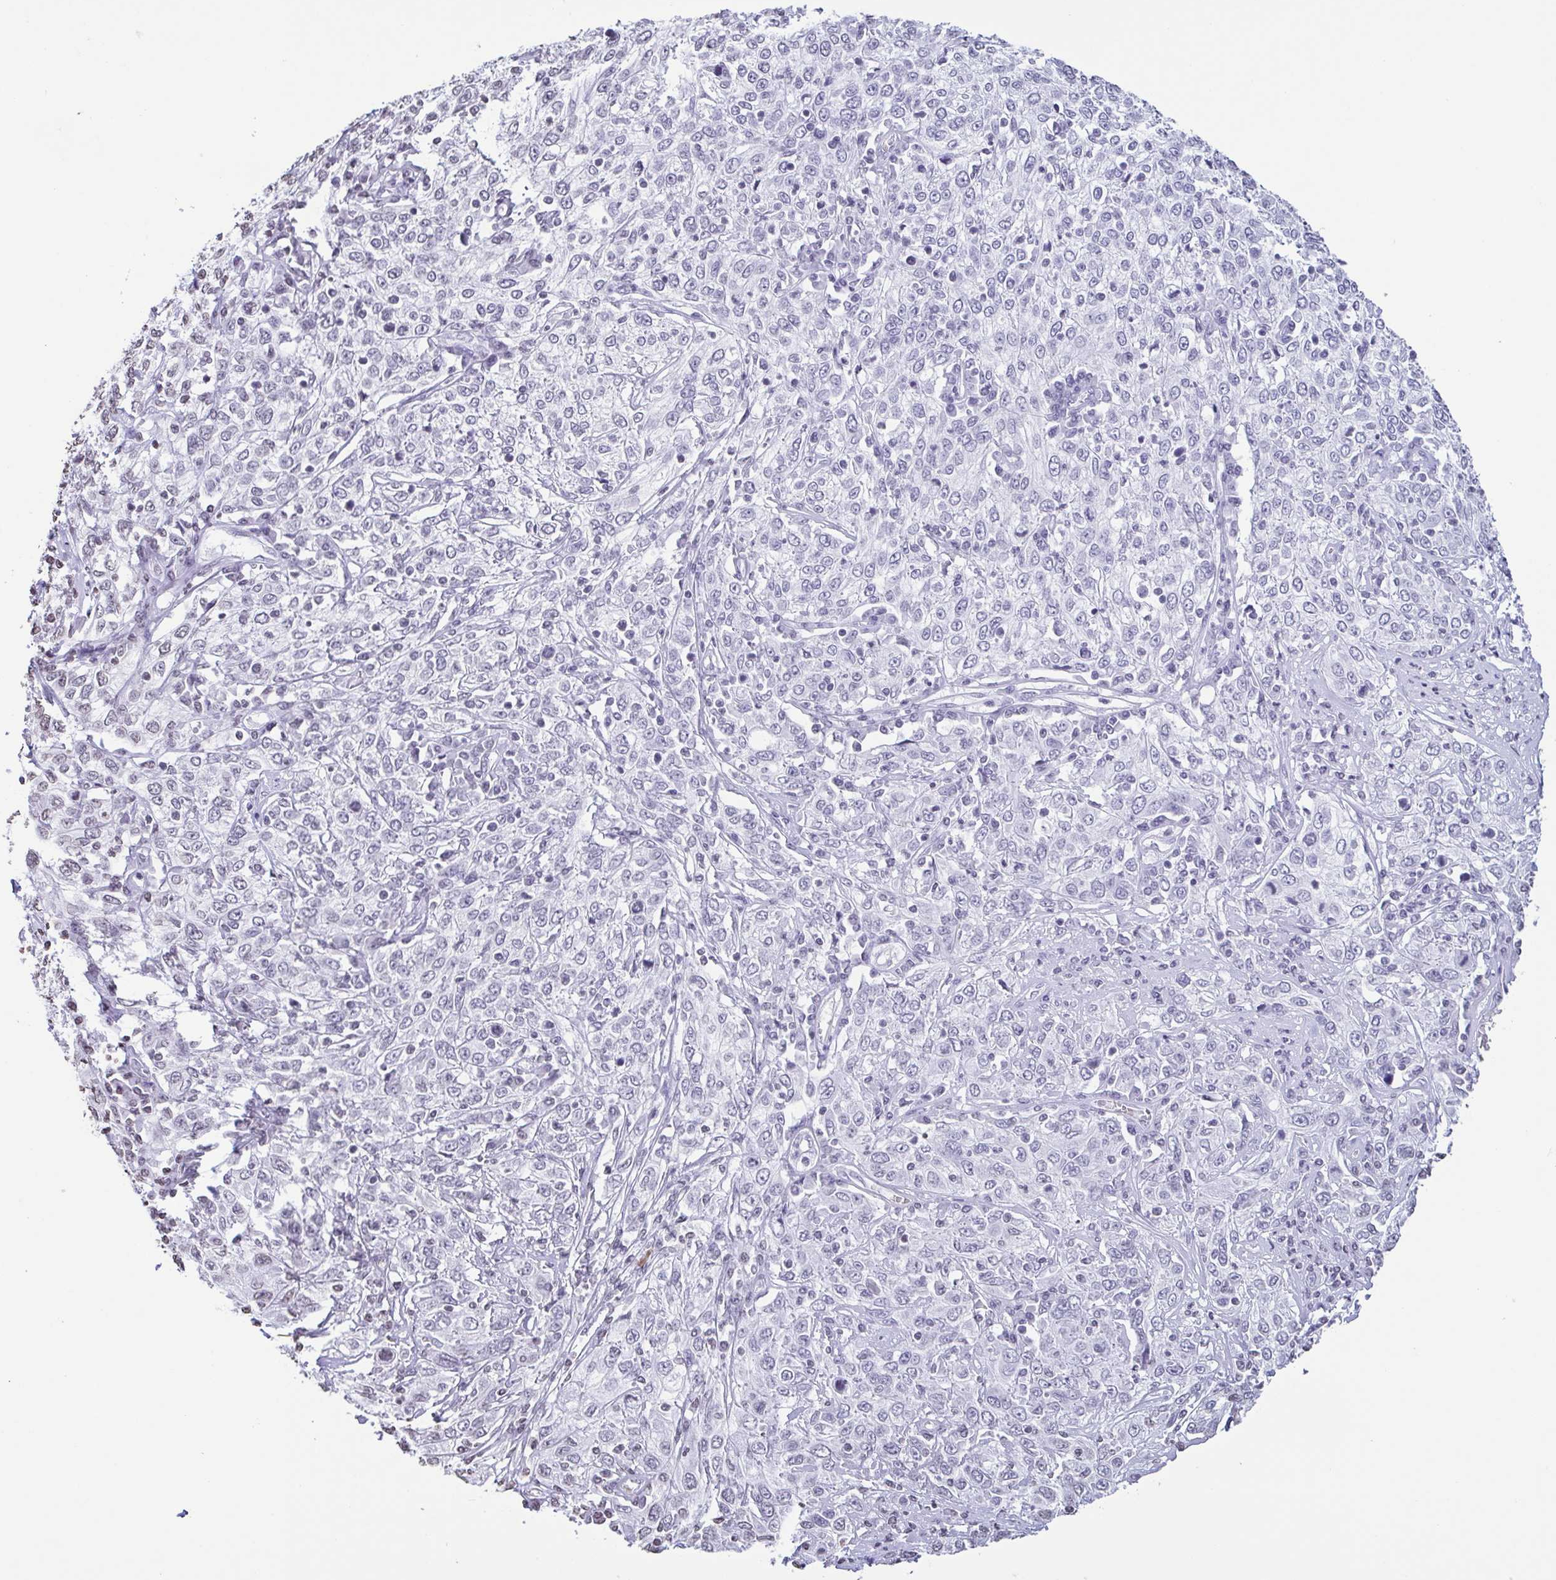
{"staining": {"intensity": "negative", "quantity": "none", "location": "none"}, "tissue": "cervical cancer", "cell_type": "Tumor cells", "image_type": "cancer", "snomed": [{"axis": "morphology", "description": "Squamous cell carcinoma, NOS"}, {"axis": "topography", "description": "Cervix"}], "caption": "A micrograph of squamous cell carcinoma (cervical) stained for a protein displays no brown staining in tumor cells.", "gene": "VCY1B", "patient": {"sex": "female", "age": 46}}